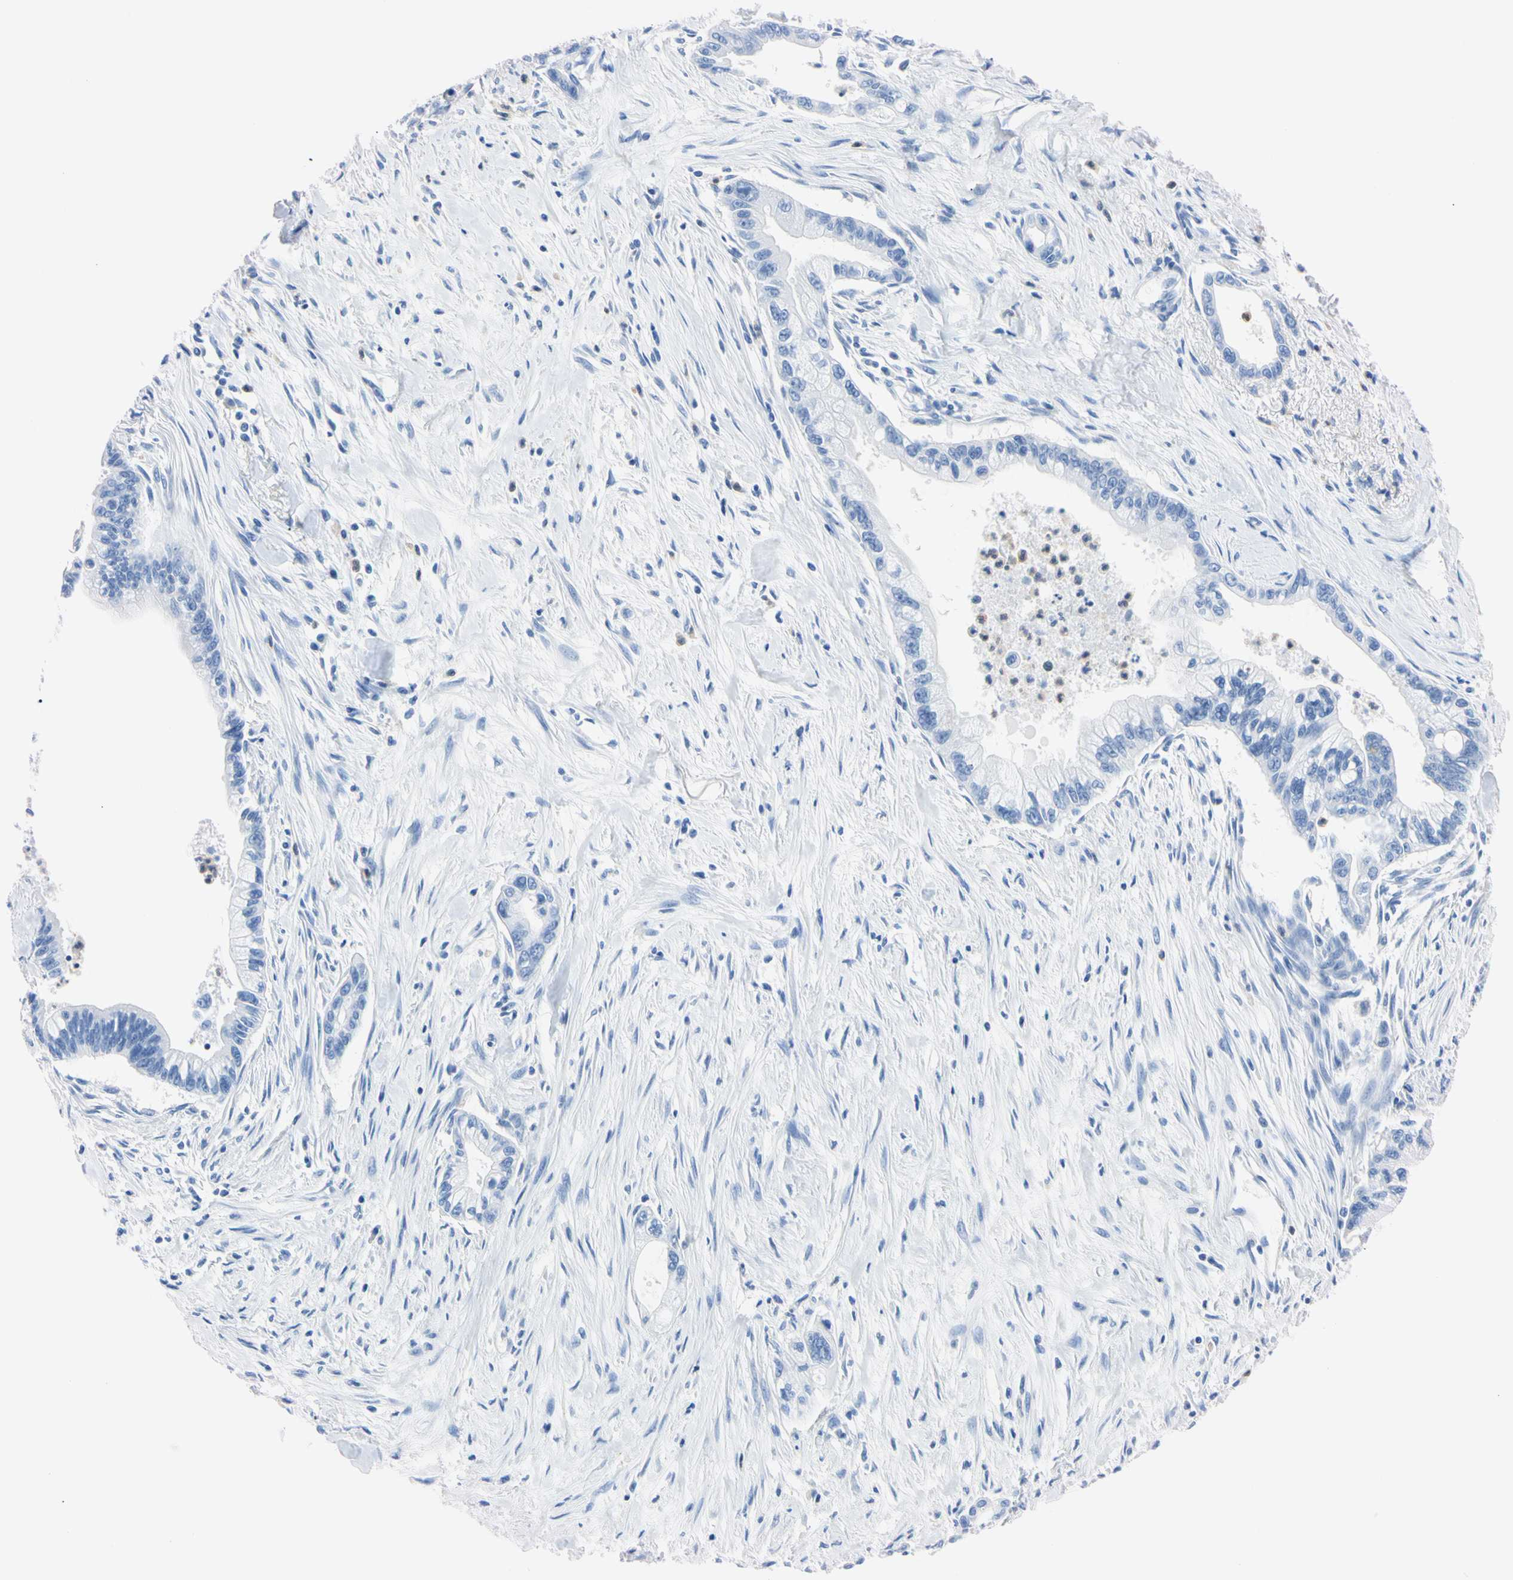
{"staining": {"intensity": "negative", "quantity": "none", "location": "none"}, "tissue": "pancreatic cancer", "cell_type": "Tumor cells", "image_type": "cancer", "snomed": [{"axis": "morphology", "description": "Adenocarcinoma, NOS"}, {"axis": "topography", "description": "Pancreas"}], "caption": "Histopathology image shows no protein expression in tumor cells of pancreatic adenocarcinoma tissue. (DAB (3,3'-diaminobenzidine) immunohistochemistry visualized using brightfield microscopy, high magnification).", "gene": "NCF4", "patient": {"sex": "male", "age": 70}}